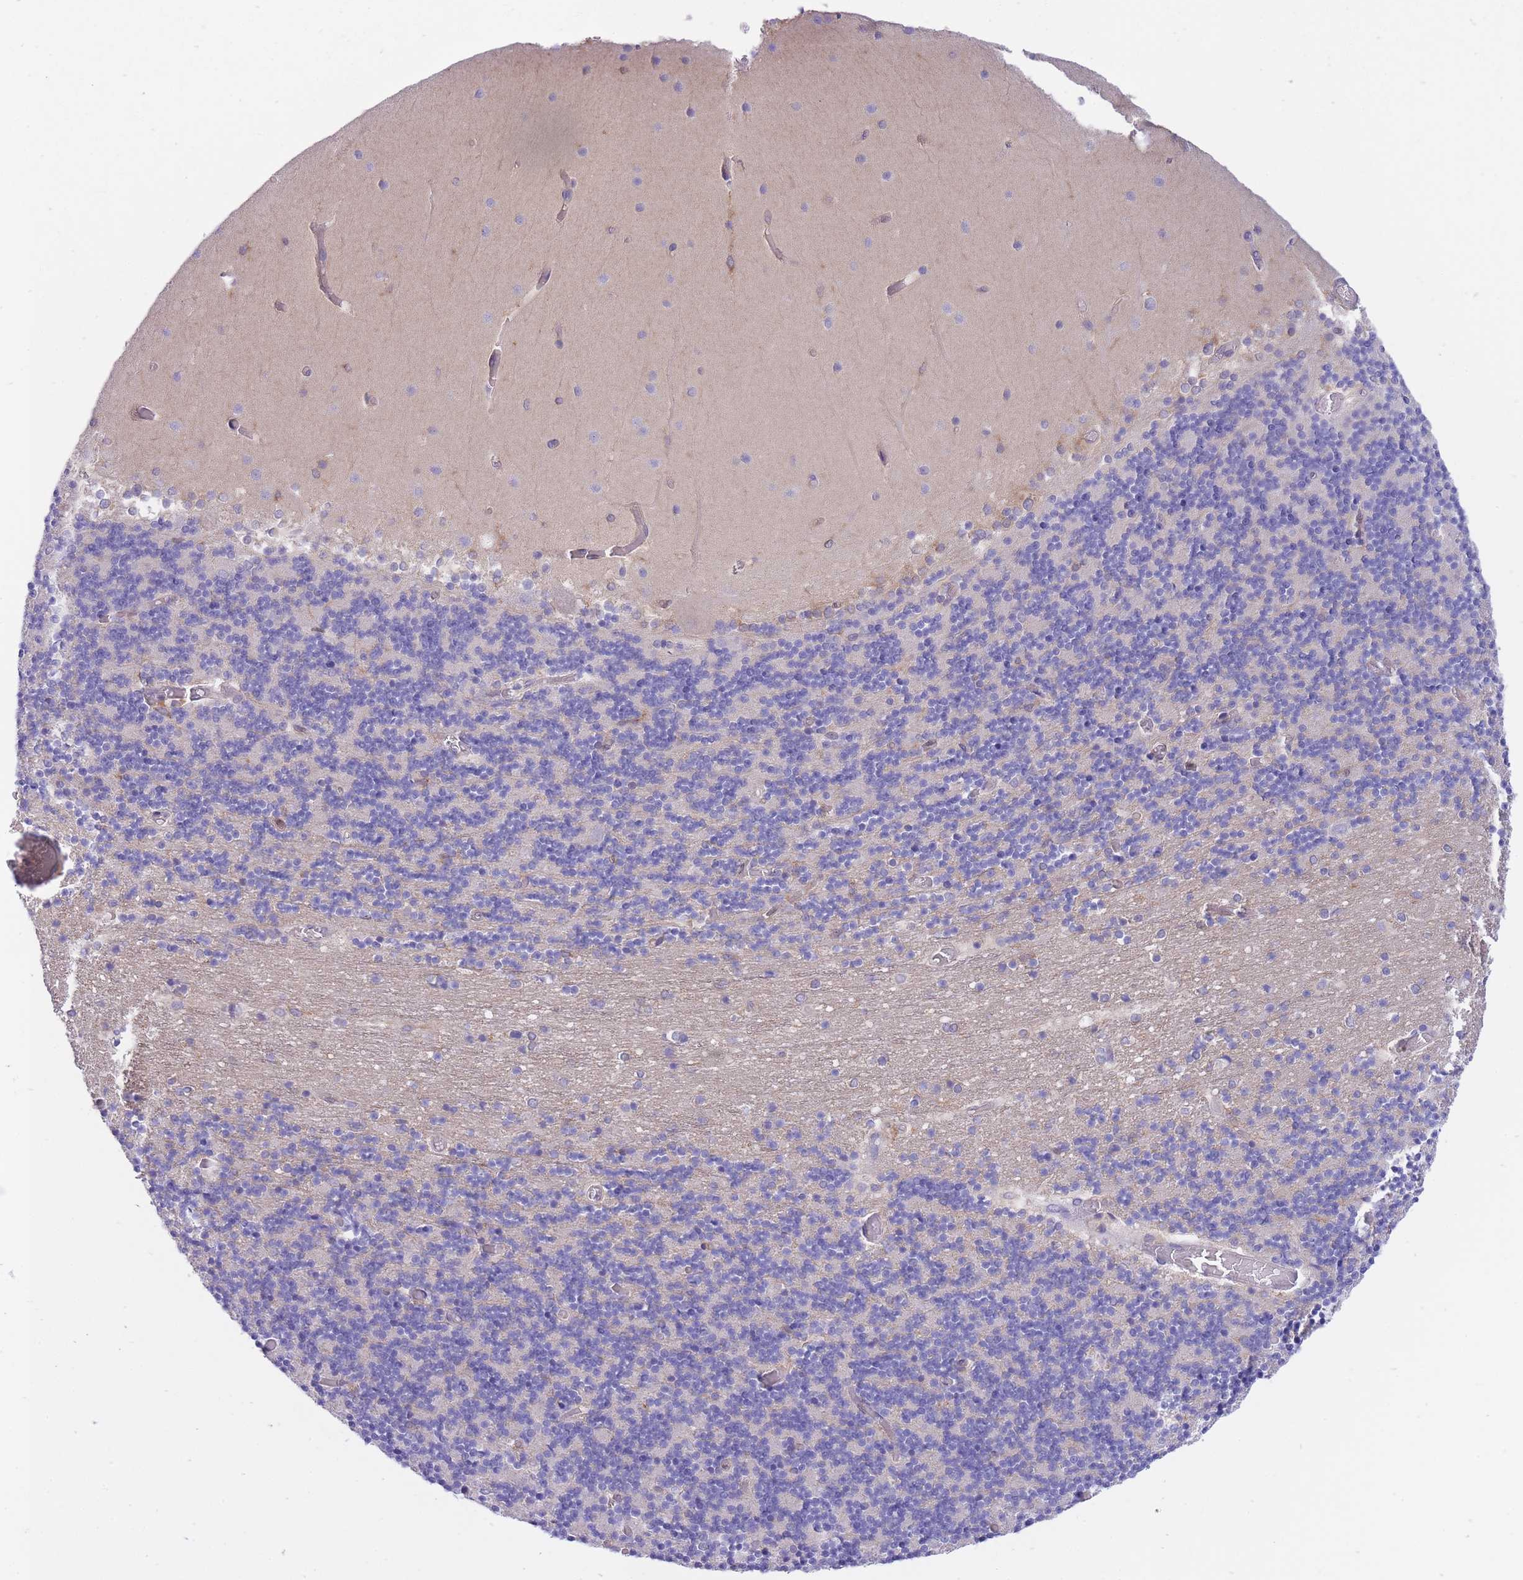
{"staining": {"intensity": "negative", "quantity": "none", "location": "none"}, "tissue": "cerebellum", "cell_type": "Cells in granular layer", "image_type": "normal", "snomed": [{"axis": "morphology", "description": "Normal tissue, NOS"}, {"axis": "topography", "description": "Cerebellum"}], "caption": "IHC of normal cerebellum shows no staining in cells in granular layer. Brightfield microscopy of immunohistochemistry stained with DAB (brown) and hematoxylin (blue), captured at high magnification.", "gene": "NAMPT", "patient": {"sex": "female", "age": 28}}